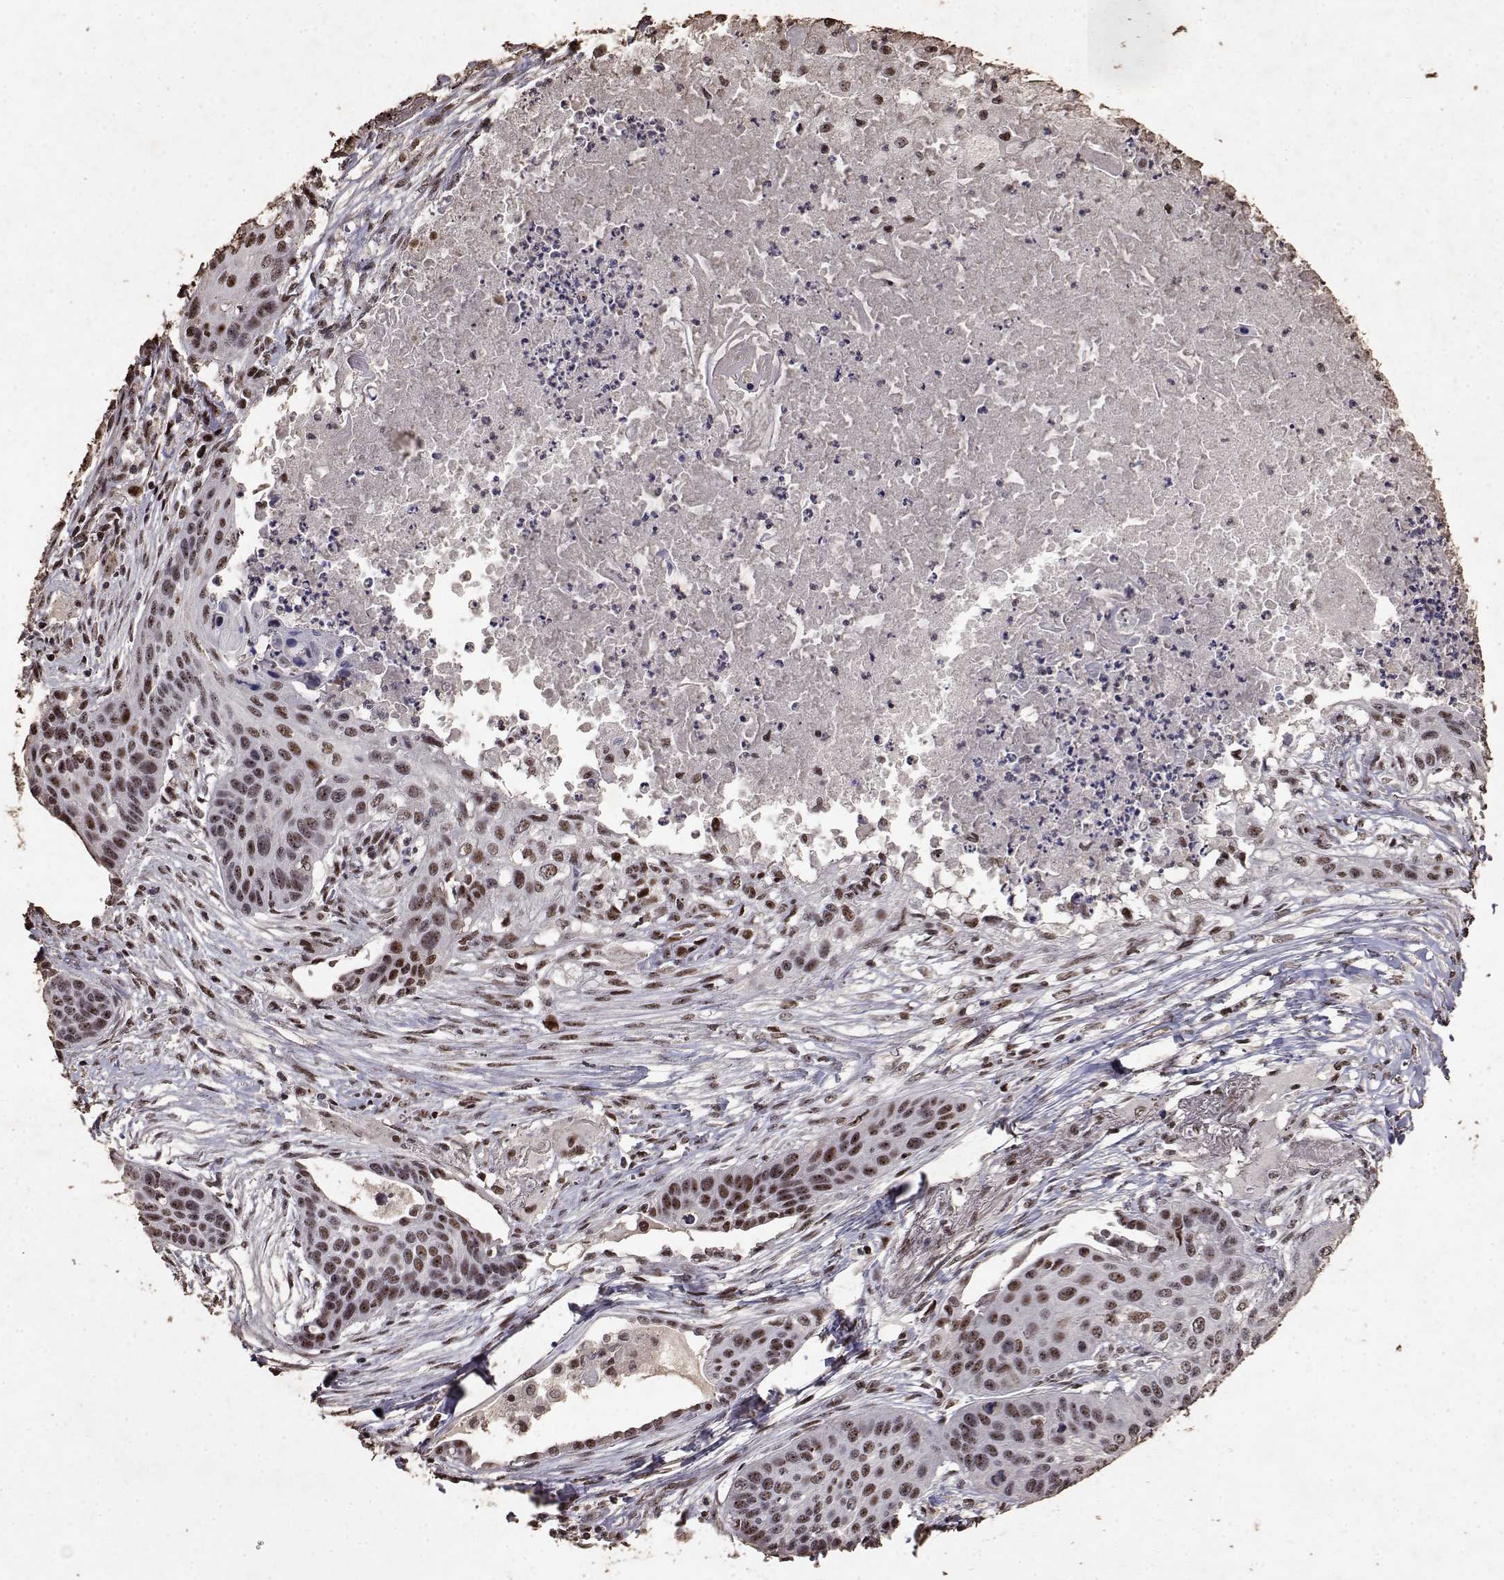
{"staining": {"intensity": "moderate", "quantity": ">75%", "location": "nuclear"}, "tissue": "lung cancer", "cell_type": "Tumor cells", "image_type": "cancer", "snomed": [{"axis": "morphology", "description": "Squamous cell carcinoma, NOS"}, {"axis": "topography", "description": "Lung"}], "caption": "Immunohistochemical staining of human squamous cell carcinoma (lung) displays medium levels of moderate nuclear staining in about >75% of tumor cells.", "gene": "TOE1", "patient": {"sex": "male", "age": 71}}